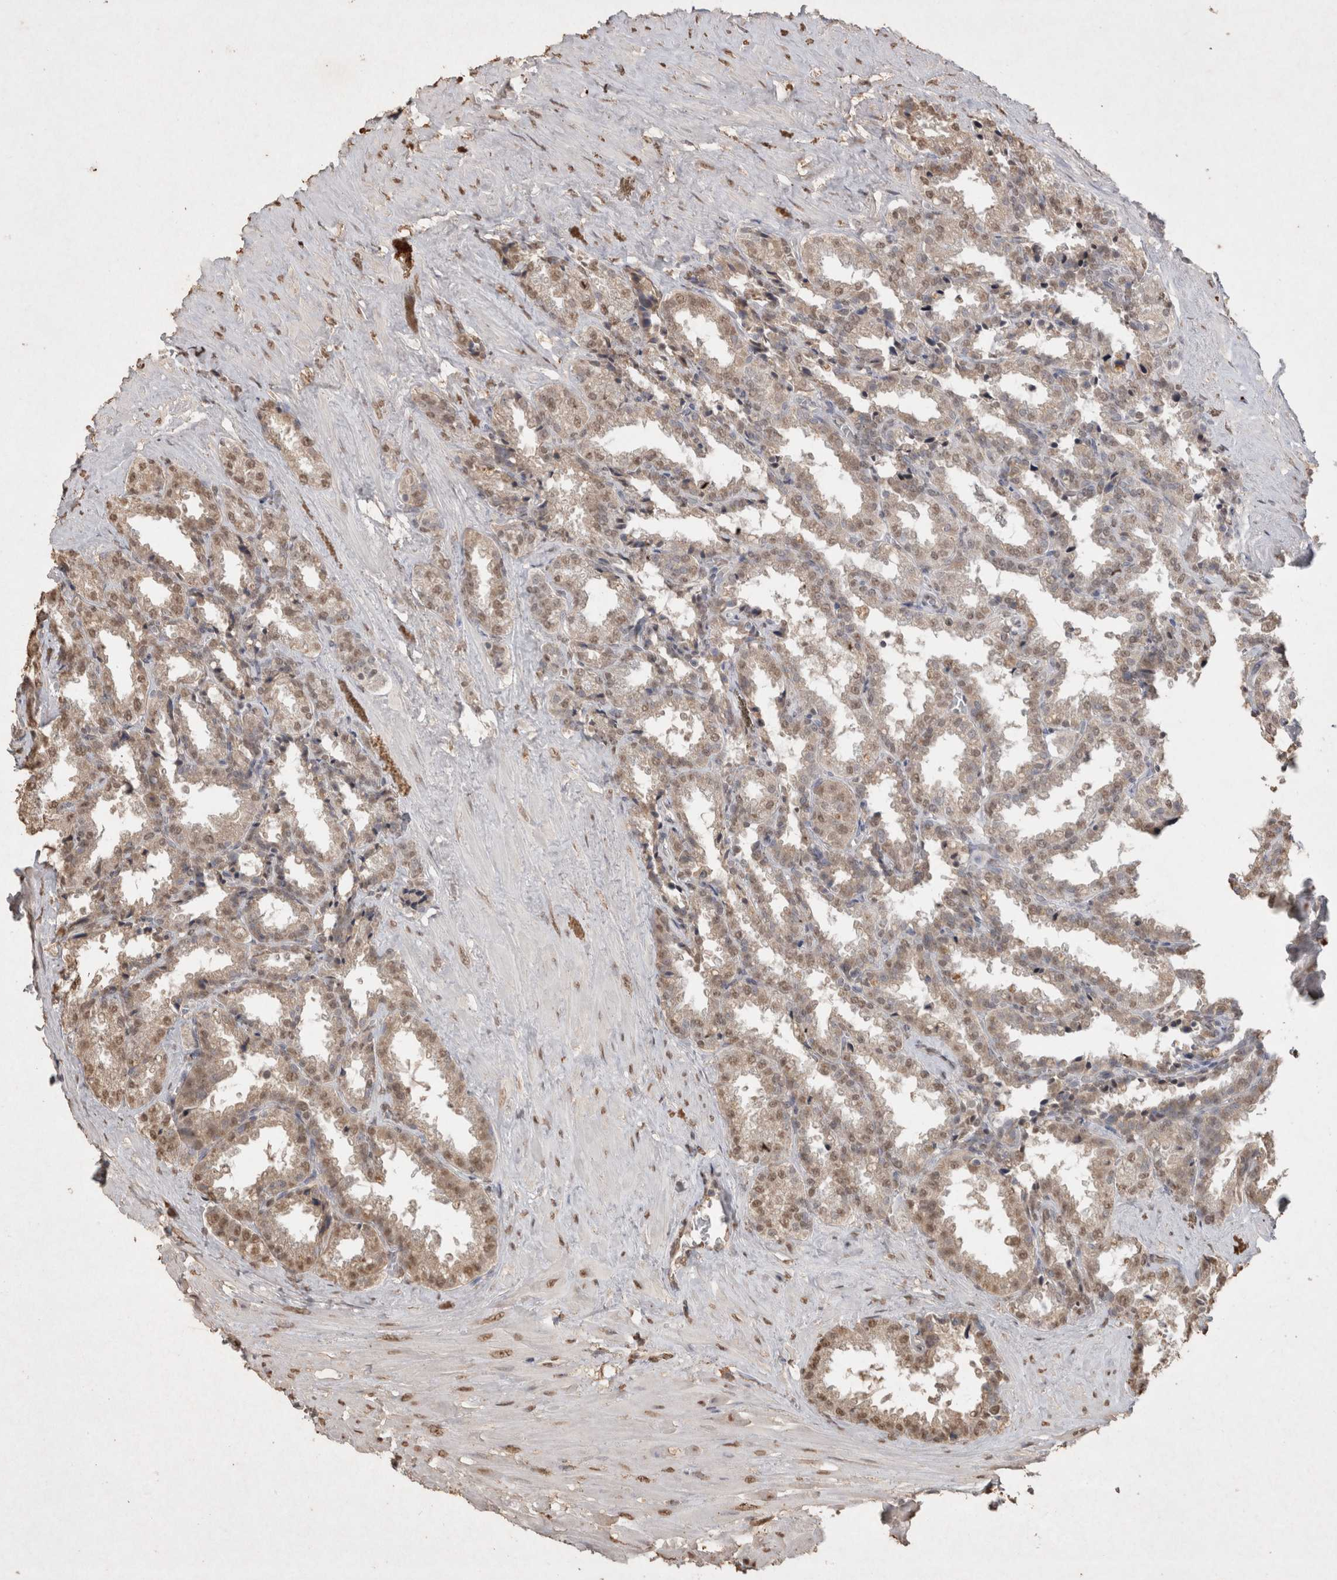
{"staining": {"intensity": "weak", "quantity": ">75%", "location": "nuclear"}, "tissue": "seminal vesicle", "cell_type": "Glandular cells", "image_type": "normal", "snomed": [{"axis": "morphology", "description": "Normal tissue, NOS"}, {"axis": "topography", "description": "Seminal veicle"}], "caption": "Weak nuclear protein staining is appreciated in approximately >75% of glandular cells in seminal vesicle. (DAB (3,3'-diaminobenzidine) = brown stain, brightfield microscopy at high magnification).", "gene": "MLX", "patient": {"sex": "male", "age": 46}}